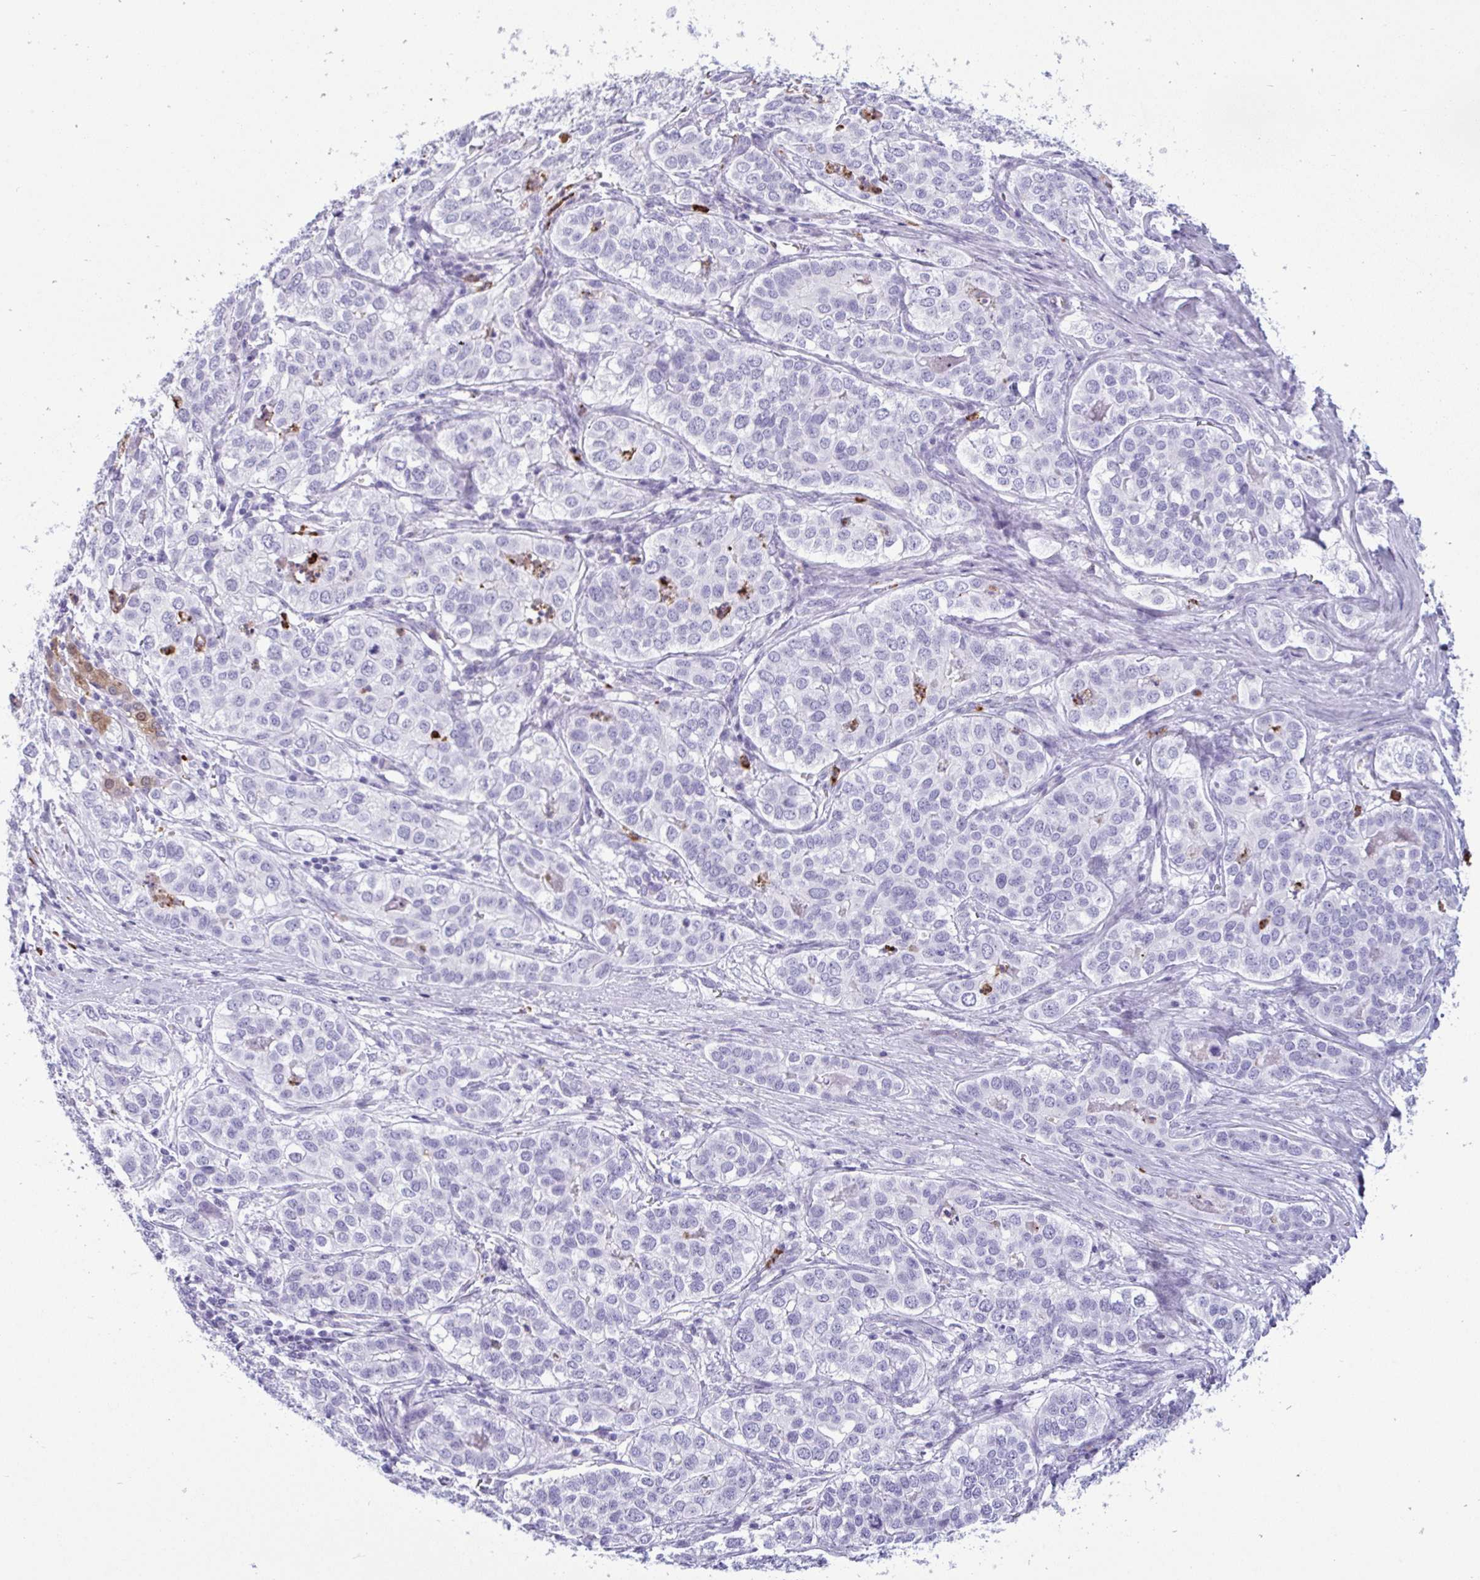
{"staining": {"intensity": "negative", "quantity": "none", "location": "none"}, "tissue": "liver cancer", "cell_type": "Tumor cells", "image_type": "cancer", "snomed": [{"axis": "morphology", "description": "Cholangiocarcinoma"}, {"axis": "topography", "description": "Liver"}], "caption": "Immunohistochemistry histopathology image of human cholangiocarcinoma (liver) stained for a protein (brown), which displays no staining in tumor cells.", "gene": "ARHGAP42", "patient": {"sex": "male", "age": 56}}